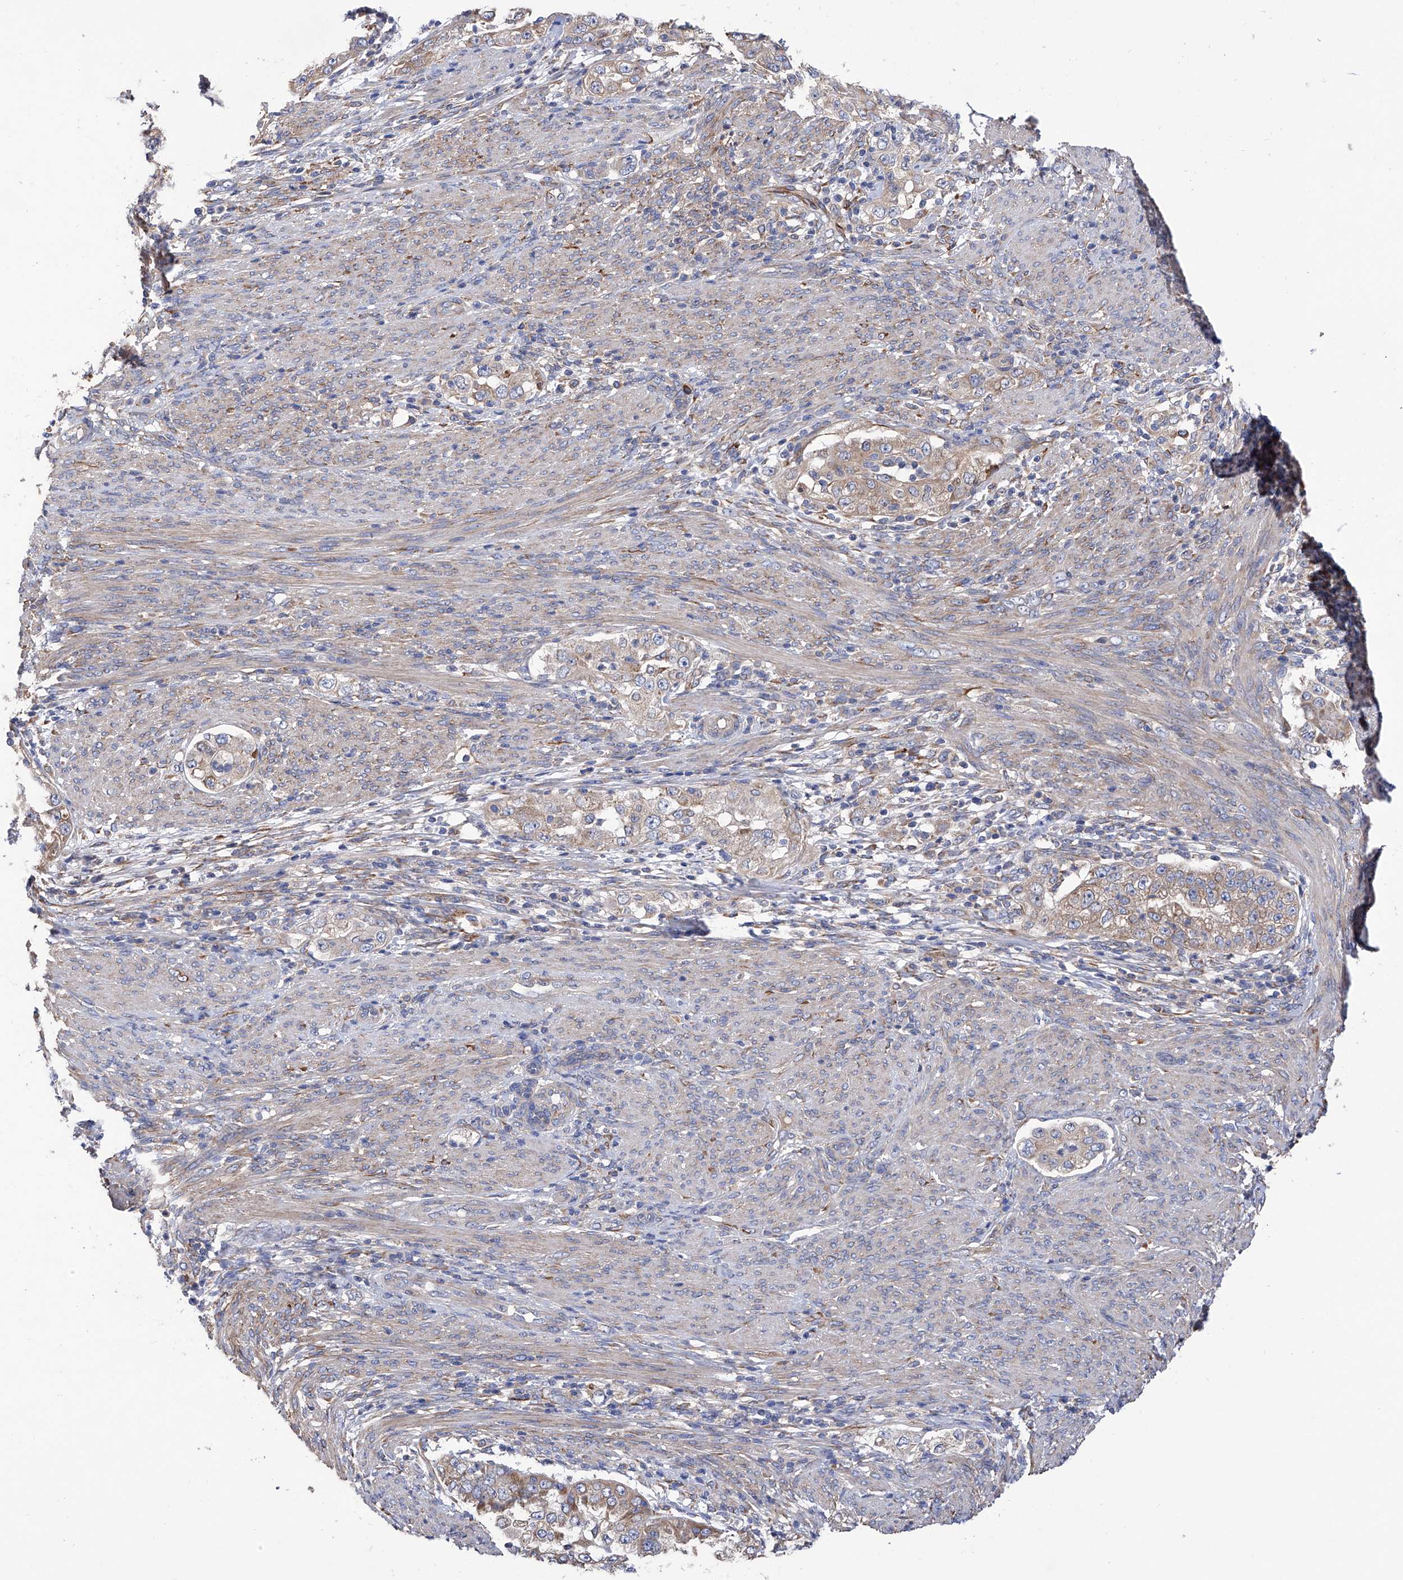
{"staining": {"intensity": "weak", "quantity": ">75%", "location": "cytoplasmic/membranous"}, "tissue": "endometrial cancer", "cell_type": "Tumor cells", "image_type": "cancer", "snomed": [{"axis": "morphology", "description": "Adenocarcinoma, NOS"}, {"axis": "topography", "description": "Endometrium"}], "caption": "This is a photomicrograph of IHC staining of adenocarcinoma (endometrial), which shows weak positivity in the cytoplasmic/membranous of tumor cells.", "gene": "INPP5B", "patient": {"sex": "female", "age": 85}}